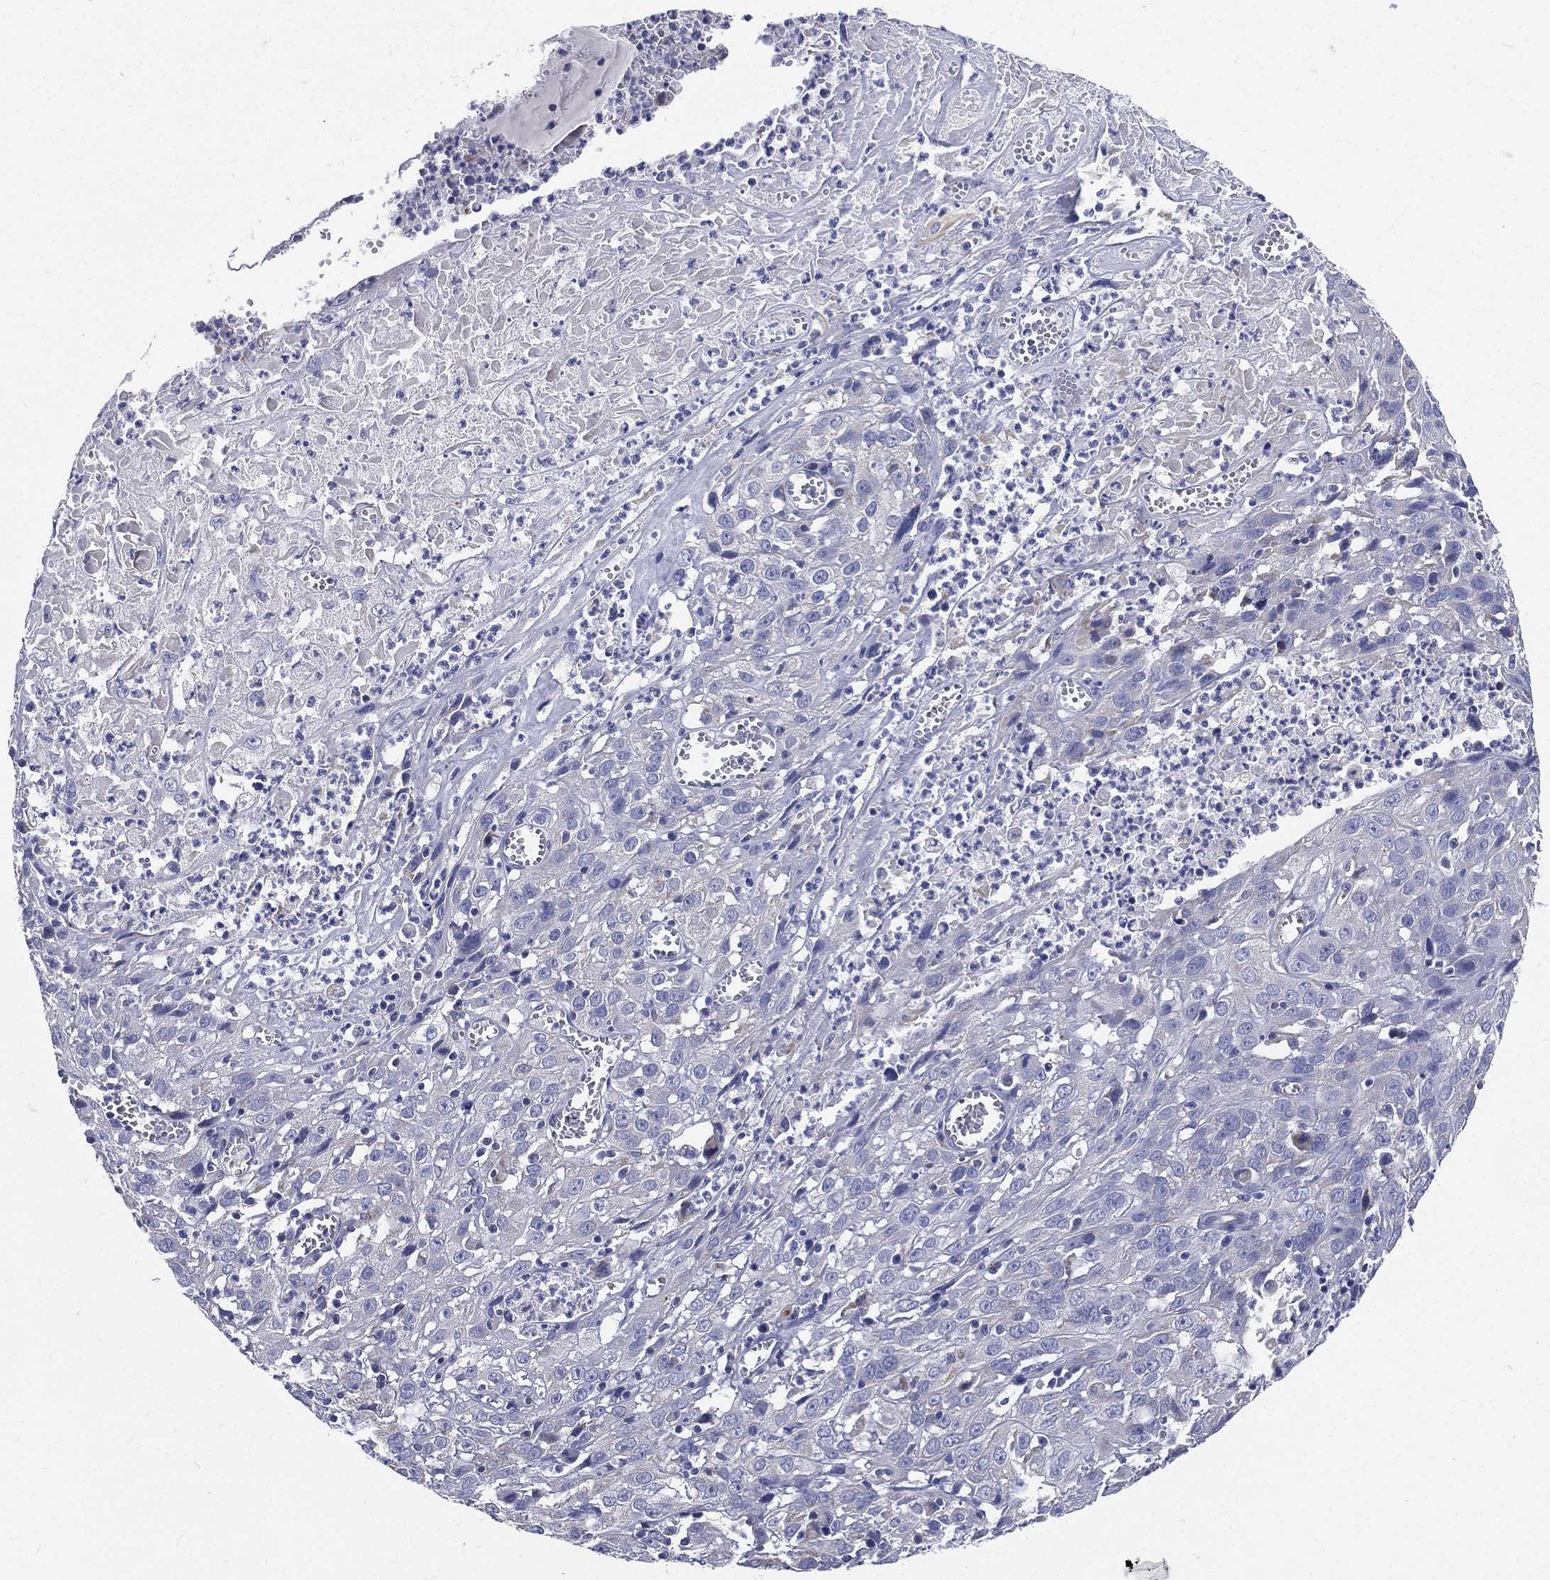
{"staining": {"intensity": "negative", "quantity": "none", "location": "none"}, "tissue": "cervical cancer", "cell_type": "Tumor cells", "image_type": "cancer", "snomed": [{"axis": "morphology", "description": "Squamous cell carcinoma, NOS"}, {"axis": "topography", "description": "Cervix"}], "caption": "Immunohistochemistry histopathology image of neoplastic tissue: human cervical cancer (squamous cell carcinoma) stained with DAB (3,3'-diaminobenzidine) shows no significant protein expression in tumor cells. Nuclei are stained in blue.", "gene": "PWWP3A", "patient": {"sex": "female", "age": 32}}